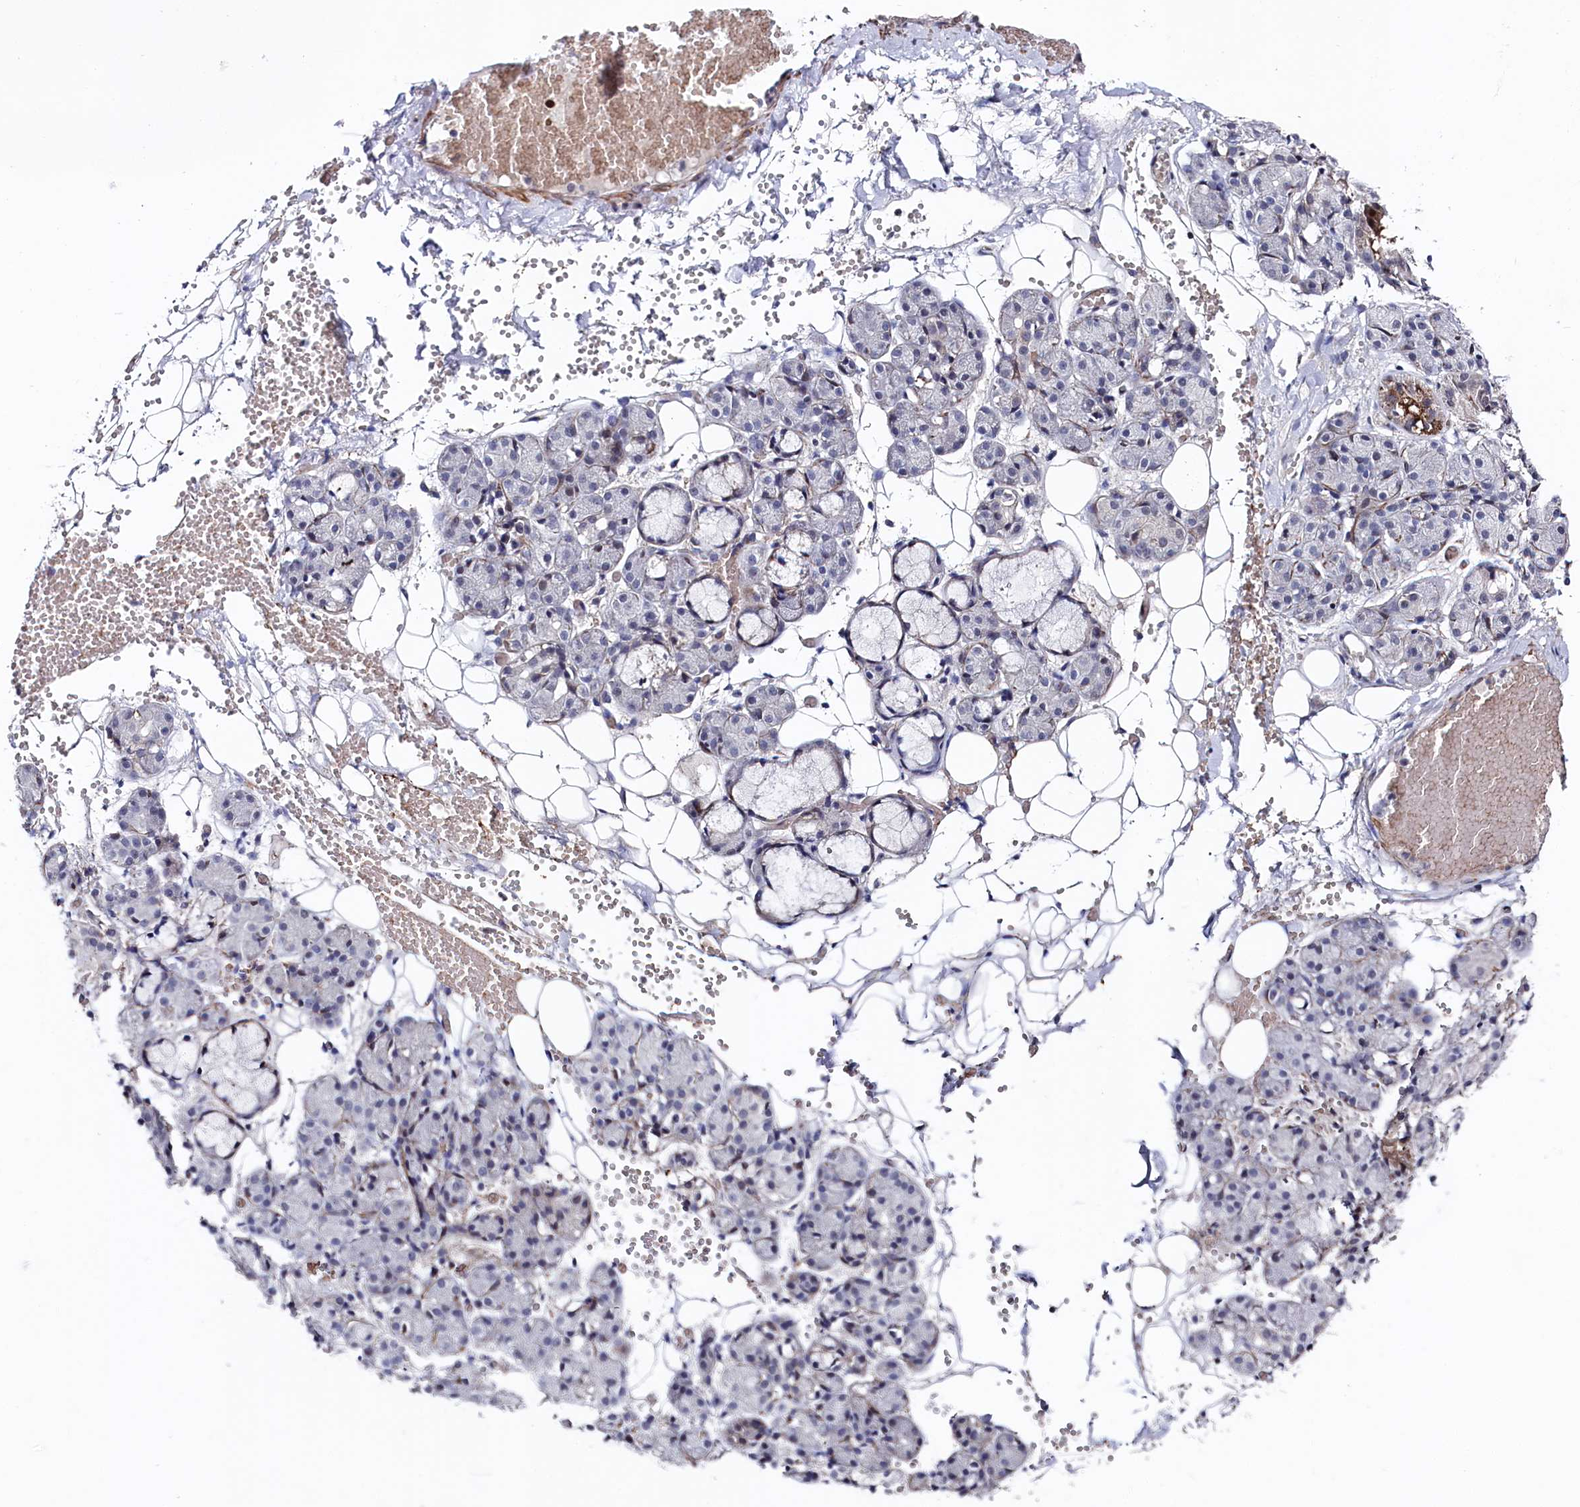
{"staining": {"intensity": "negative", "quantity": "none", "location": "none"}, "tissue": "salivary gland", "cell_type": "Glandular cells", "image_type": "normal", "snomed": [{"axis": "morphology", "description": "Normal tissue, NOS"}, {"axis": "topography", "description": "Salivary gland"}], "caption": "IHC micrograph of benign salivary gland: human salivary gland stained with DAB (3,3'-diaminobenzidine) reveals no significant protein staining in glandular cells.", "gene": "TIGD4", "patient": {"sex": "male", "age": 63}}